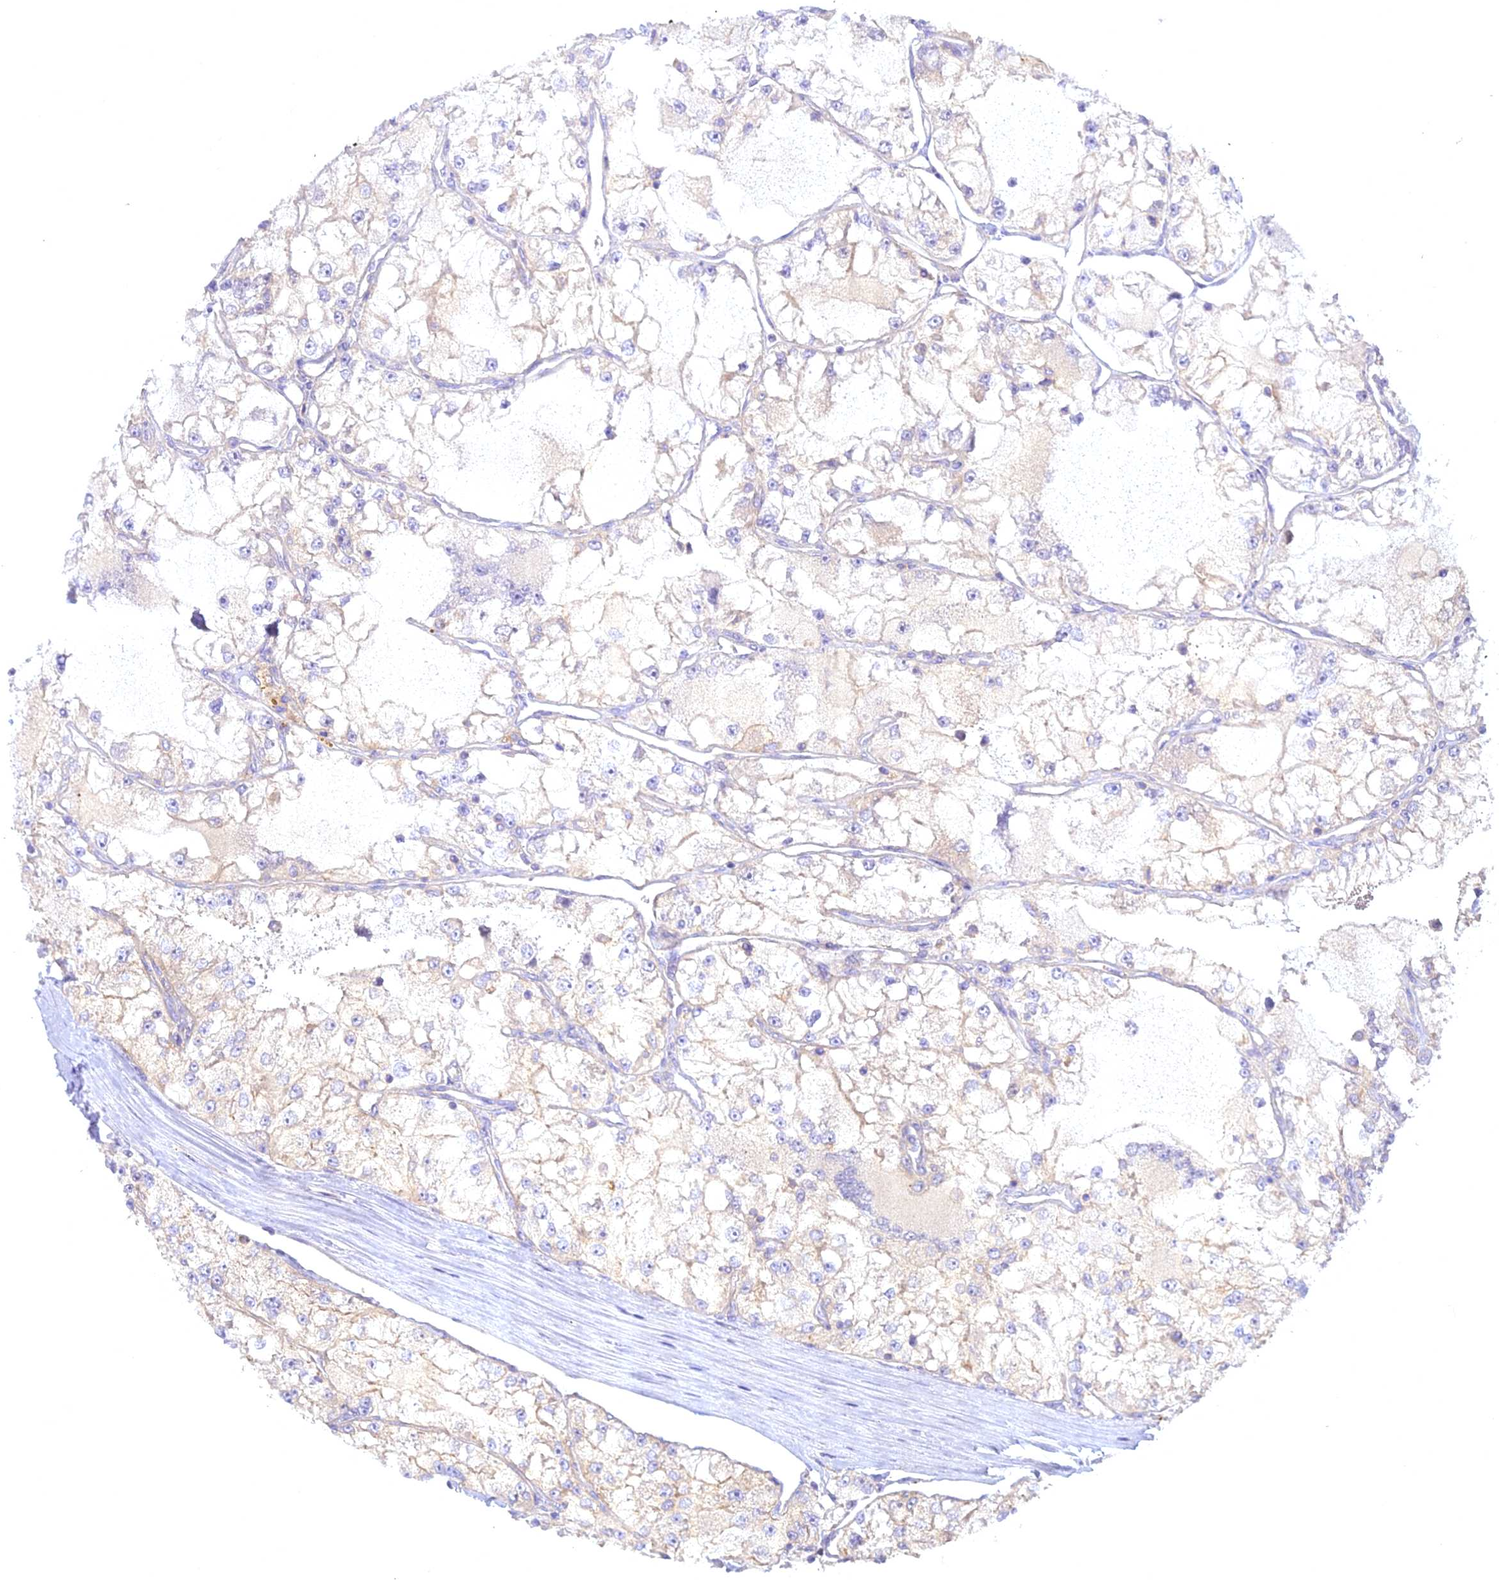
{"staining": {"intensity": "negative", "quantity": "none", "location": "none"}, "tissue": "renal cancer", "cell_type": "Tumor cells", "image_type": "cancer", "snomed": [{"axis": "morphology", "description": "Adenocarcinoma, NOS"}, {"axis": "topography", "description": "Kidney"}], "caption": "Human renal cancer (adenocarcinoma) stained for a protein using immunohistochemistry (IHC) displays no staining in tumor cells.", "gene": "CENPV", "patient": {"sex": "female", "age": 72}}